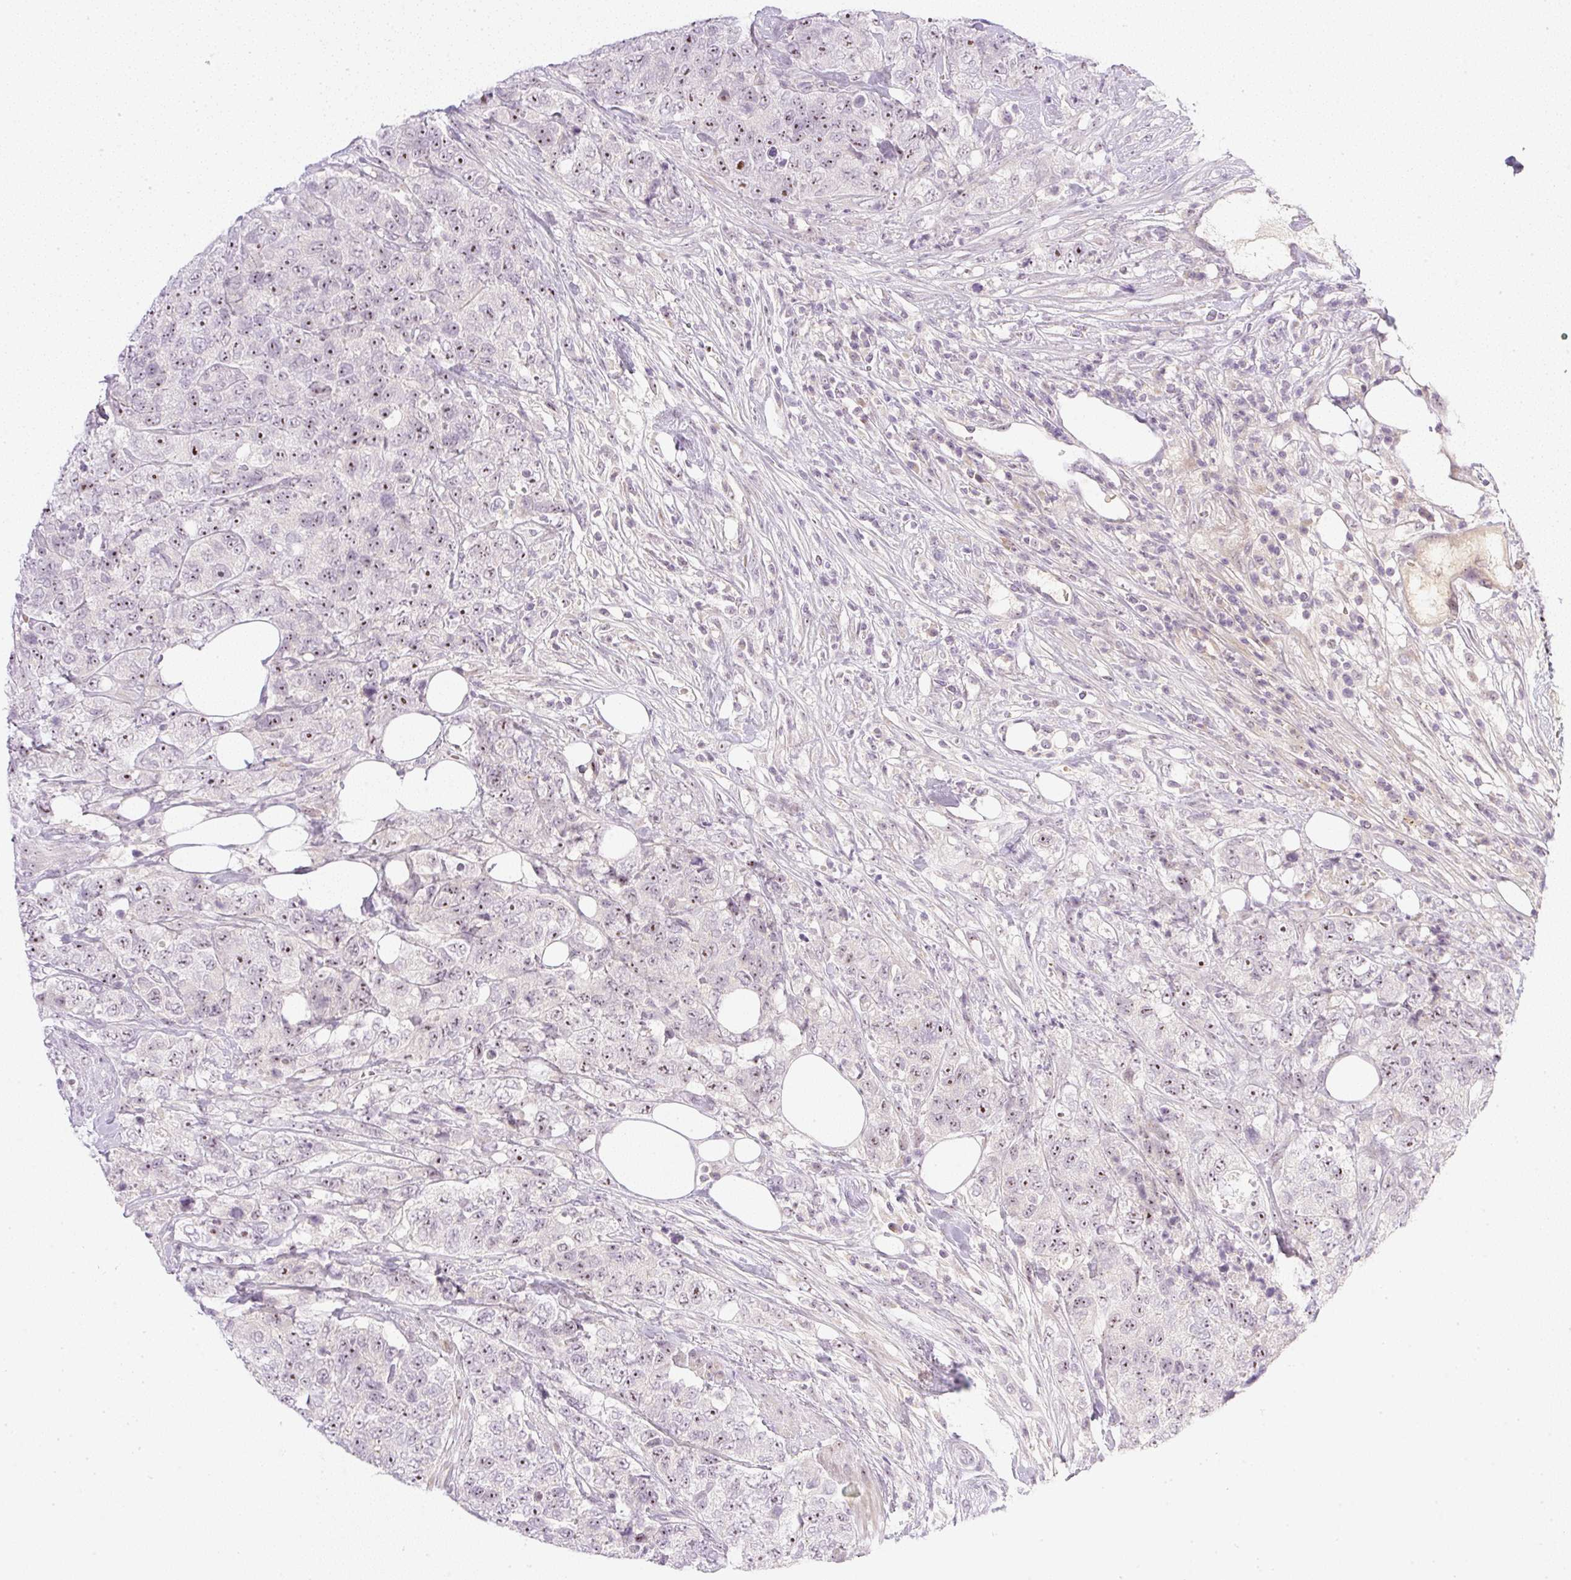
{"staining": {"intensity": "moderate", "quantity": ">75%", "location": "nuclear"}, "tissue": "urothelial cancer", "cell_type": "Tumor cells", "image_type": "cancer", "snomed": [{"axis": "morphology", "description": "Urothelial carcinoma, High grade"}, {"axis": "topography", "description": "Urinary bladder"}], "caption": "IHC histopathology image of neoplastic tissue: human urothelial carcinoma (high-grade) stained using IHC displays medium levels of moderate protein expression localized specifically in the nuclear of tumor cells, appearing as a nuclear brown color.", "gene": "AAR2", "patient": {"sex": "female", "age": 78}}